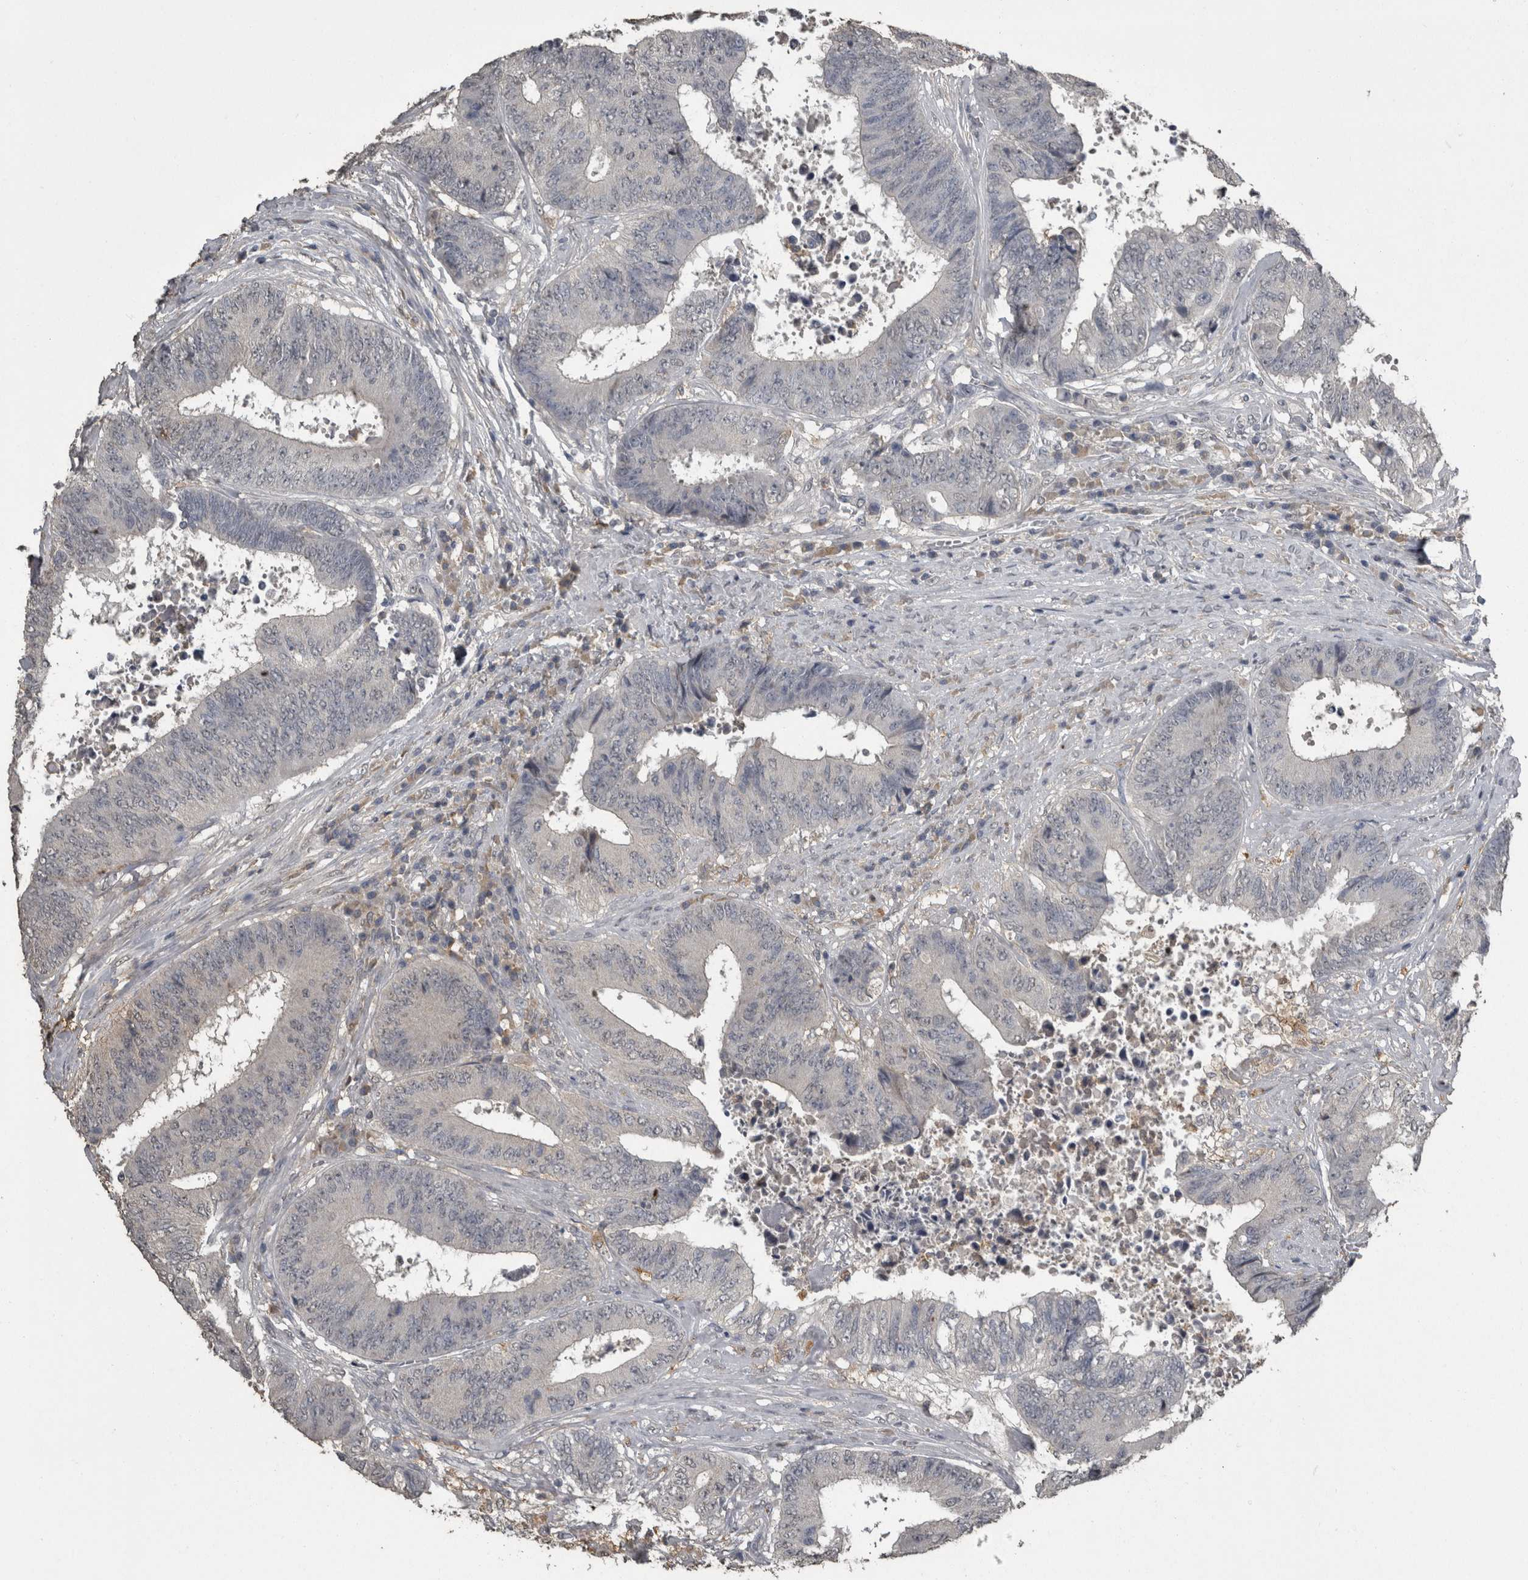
{"staining": {"intensity": "negative", "quantity": "none", "location": "none"}, "tissue": "colorectal cancer", "cell_type": "Tumor cells", "image_type": "cancer", "snomed": [{"axis": "morphology", "description": "Adenocarcinoma, NOS"}, {"axis": "topography", "description": "Rectum"}], "caption": "Immunohistochemistry (IHC) micrograph of adenocarcinoma (colorectal) stained for a protein (brown), which reveals no expression in tumor cells. (Stains: DAB (3,3'-diaminobenzidine) immunohistochemistry with hematoxylin counter stain, Microscopy: brightfield microscopy at high magnification).", "gene": "PIK3AP1", "patient": {"sex": "male", "age": 72}}